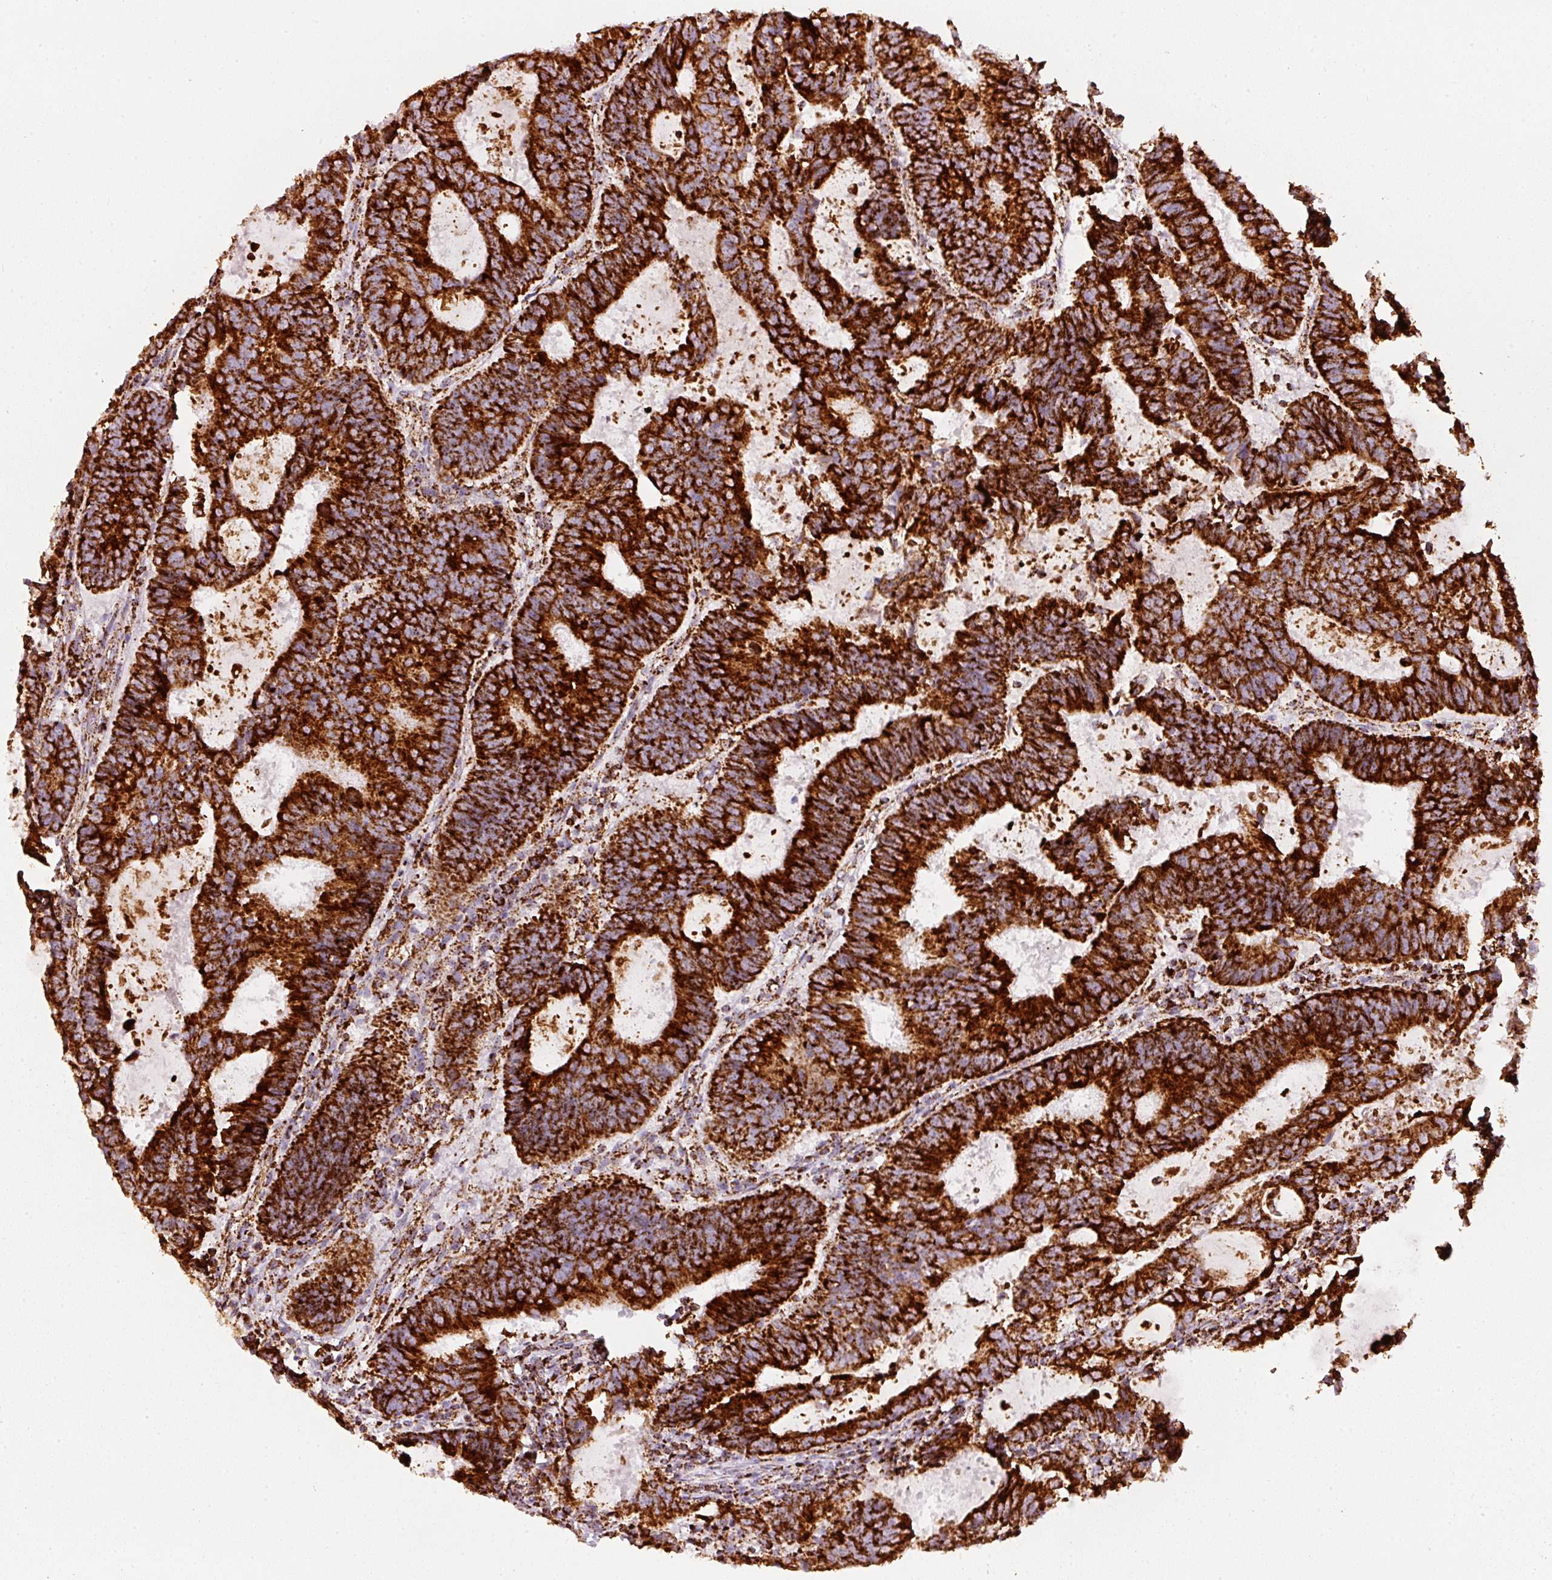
{"staining": {"intensity": "strong", "quantity": ">75%", "location": "cytoplasmic/membranous"}, "tissue": "colorectal cancer", "cell_type": "Tumor cells", "image_type": "cancer", "snomed": [{"axis": "morphology", "description": "Adenocarcinoma, NOS"}, {"axis": "topography", "description": "Colon"}], "caption": "The immunohistochemical stain labels strong cytoplasmic/membranous positivity in tumor cells of adenocarcinoma (colorectal) tissue.", "gene": "UQCRC1", "patient": {"sex": "male", "age": 67}}